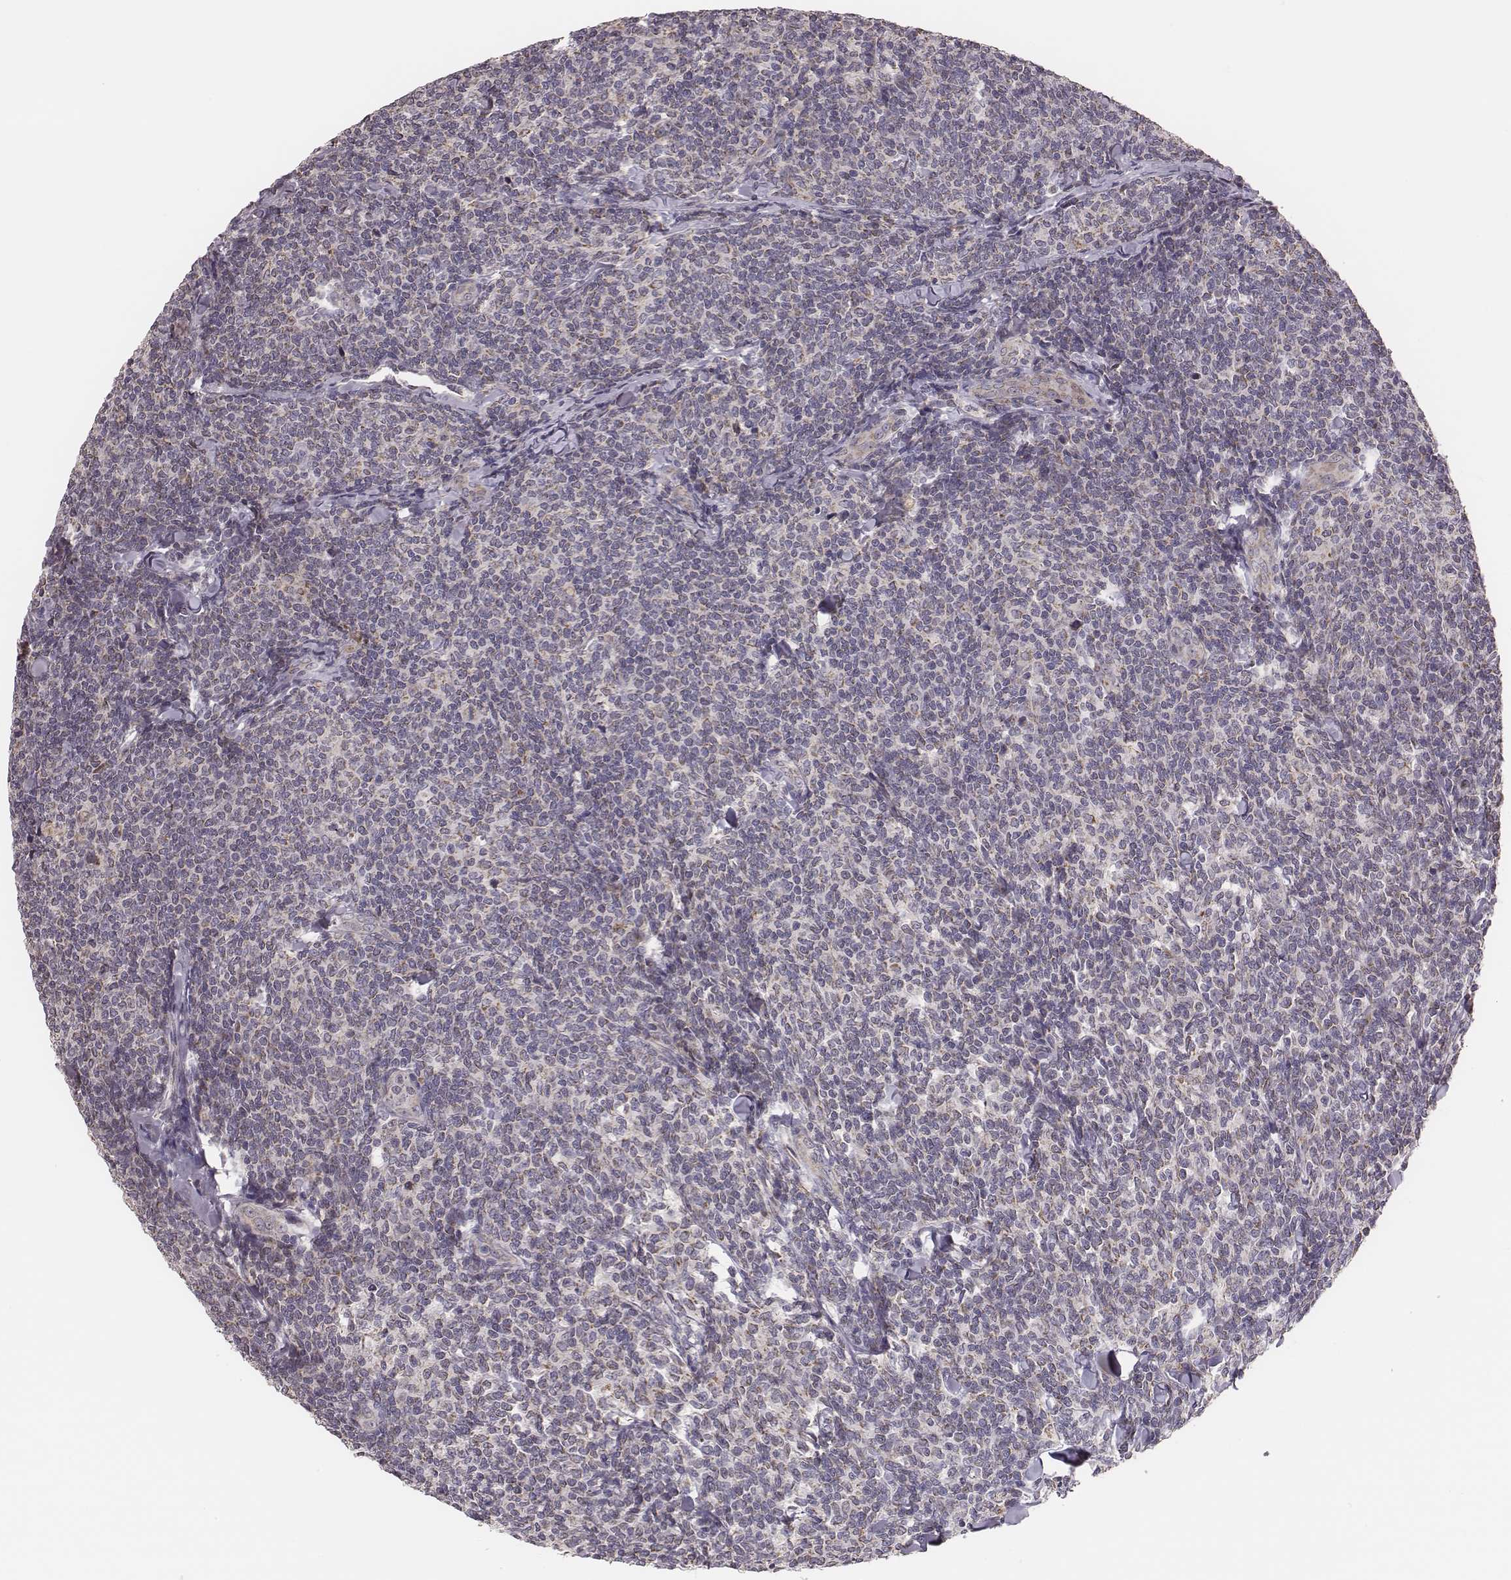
{"staining": {"intensity": "negative", "quantity": "none", "location": "none"}, "tissue": "lymphoma", "cell_type": "Tumor cells", "image_type": "cancer", "snomed": [{"axis": "morphology", "description": "Malignant lymphoma, non-Hodgkin's type, Low grade"}, {"axis": "topography", "description": "Lymph node"}], "caption": "The image exhibits no significant expression in tumor cells of lymphoma. The staining is performed using DAB brown chromogen with nuclei counter-stained in using hematoxylin.", "gene": "HAVCR1", "patient": {"sex": "female", "age": 56}}